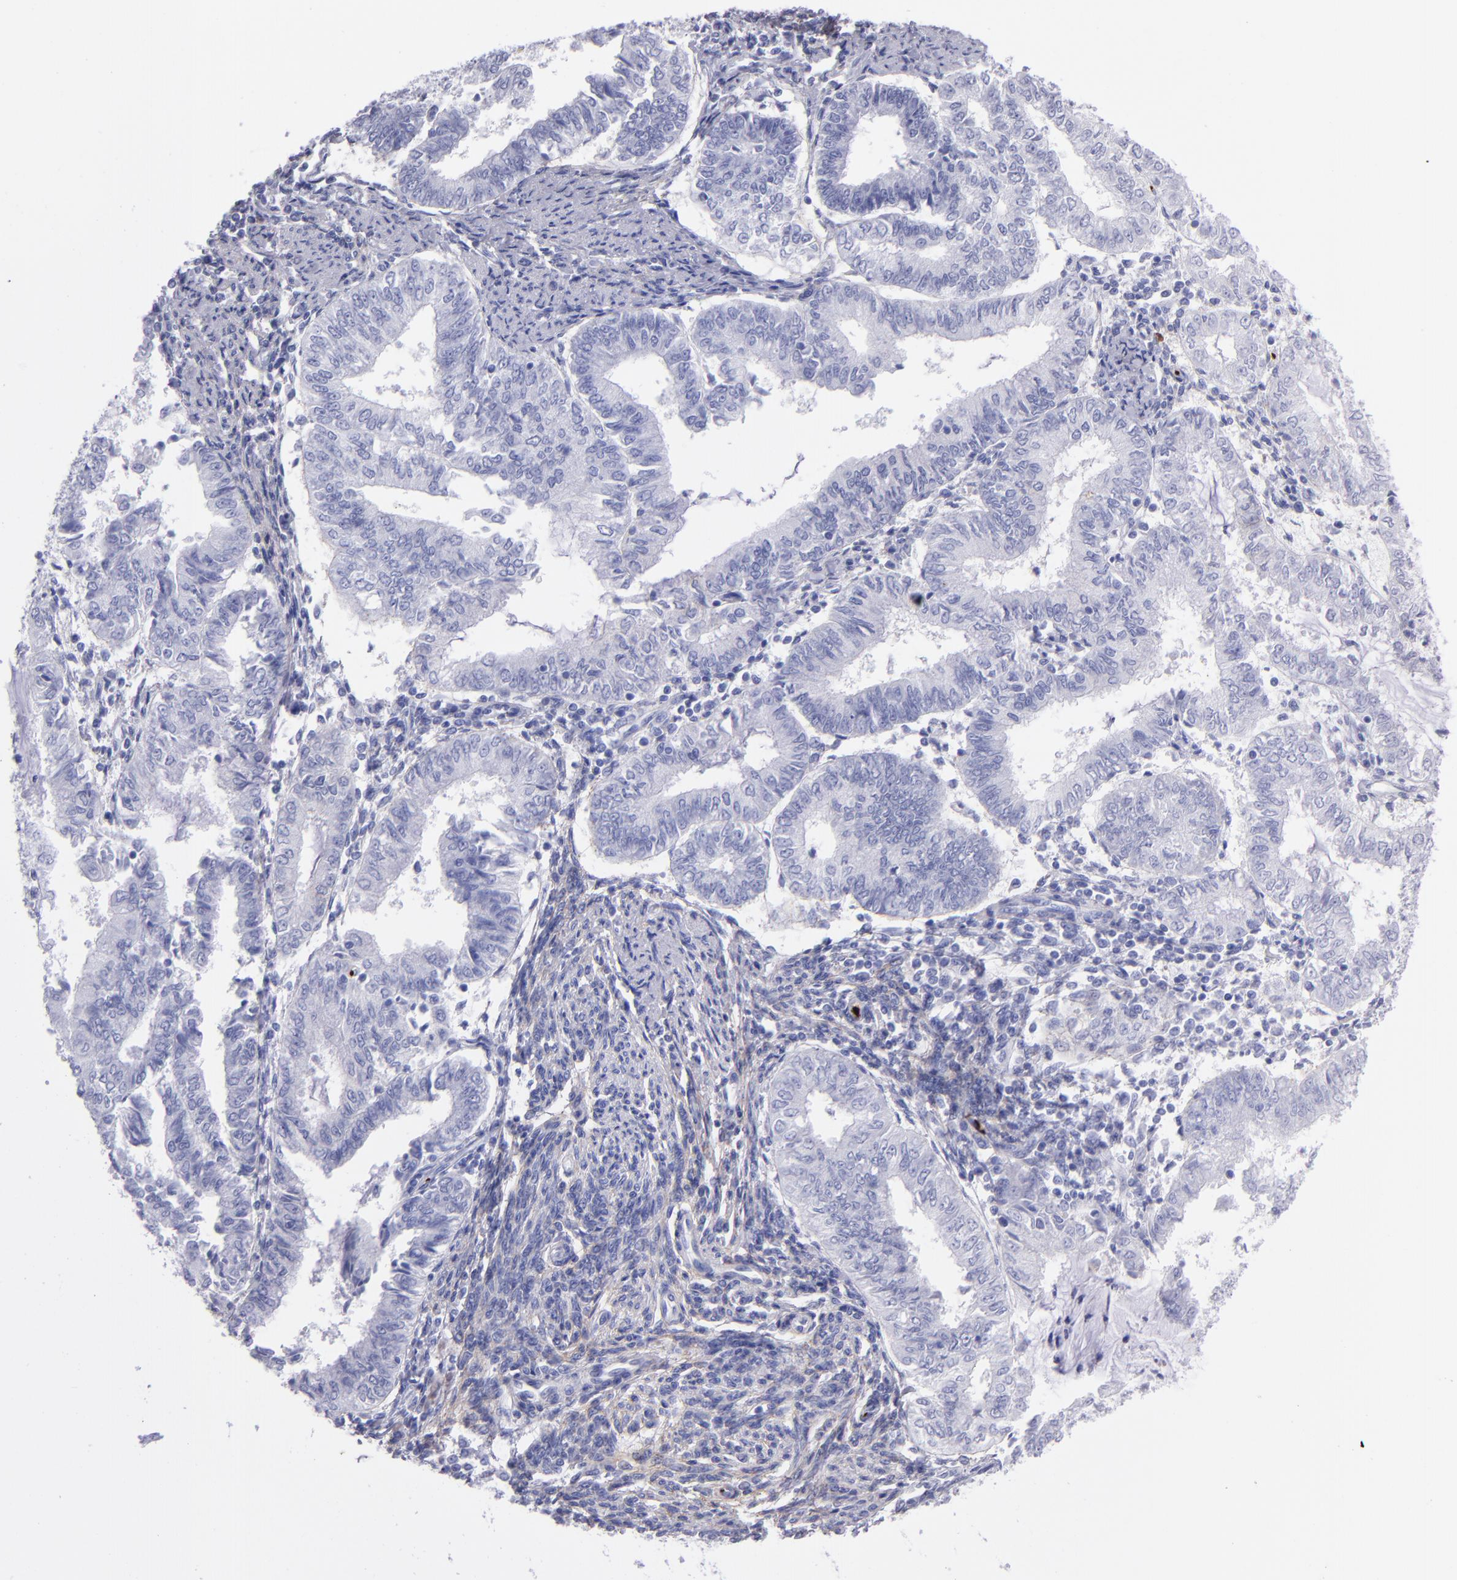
{"staining": {"intensity": "negative", "quantity": "none", "location": "none"}, "tissue": "endometrial cancer", "cell_type": "Tumor cells", "image_type": "cancer", "snomed": [{"axis": "morphology", "description": "Adenocarcinoma, NOS"}, {"axis": "topography", "description": "Endometrium"}], "caption": "Photomicrograph shows no significant protein staining in tumor cells of endometrial adenocarcinoma. (Immunohistochemistry, brightfield microscopy, high magnification).", "gene": "EFCAB13", "patient": {"sex": "female", "age": 66}}